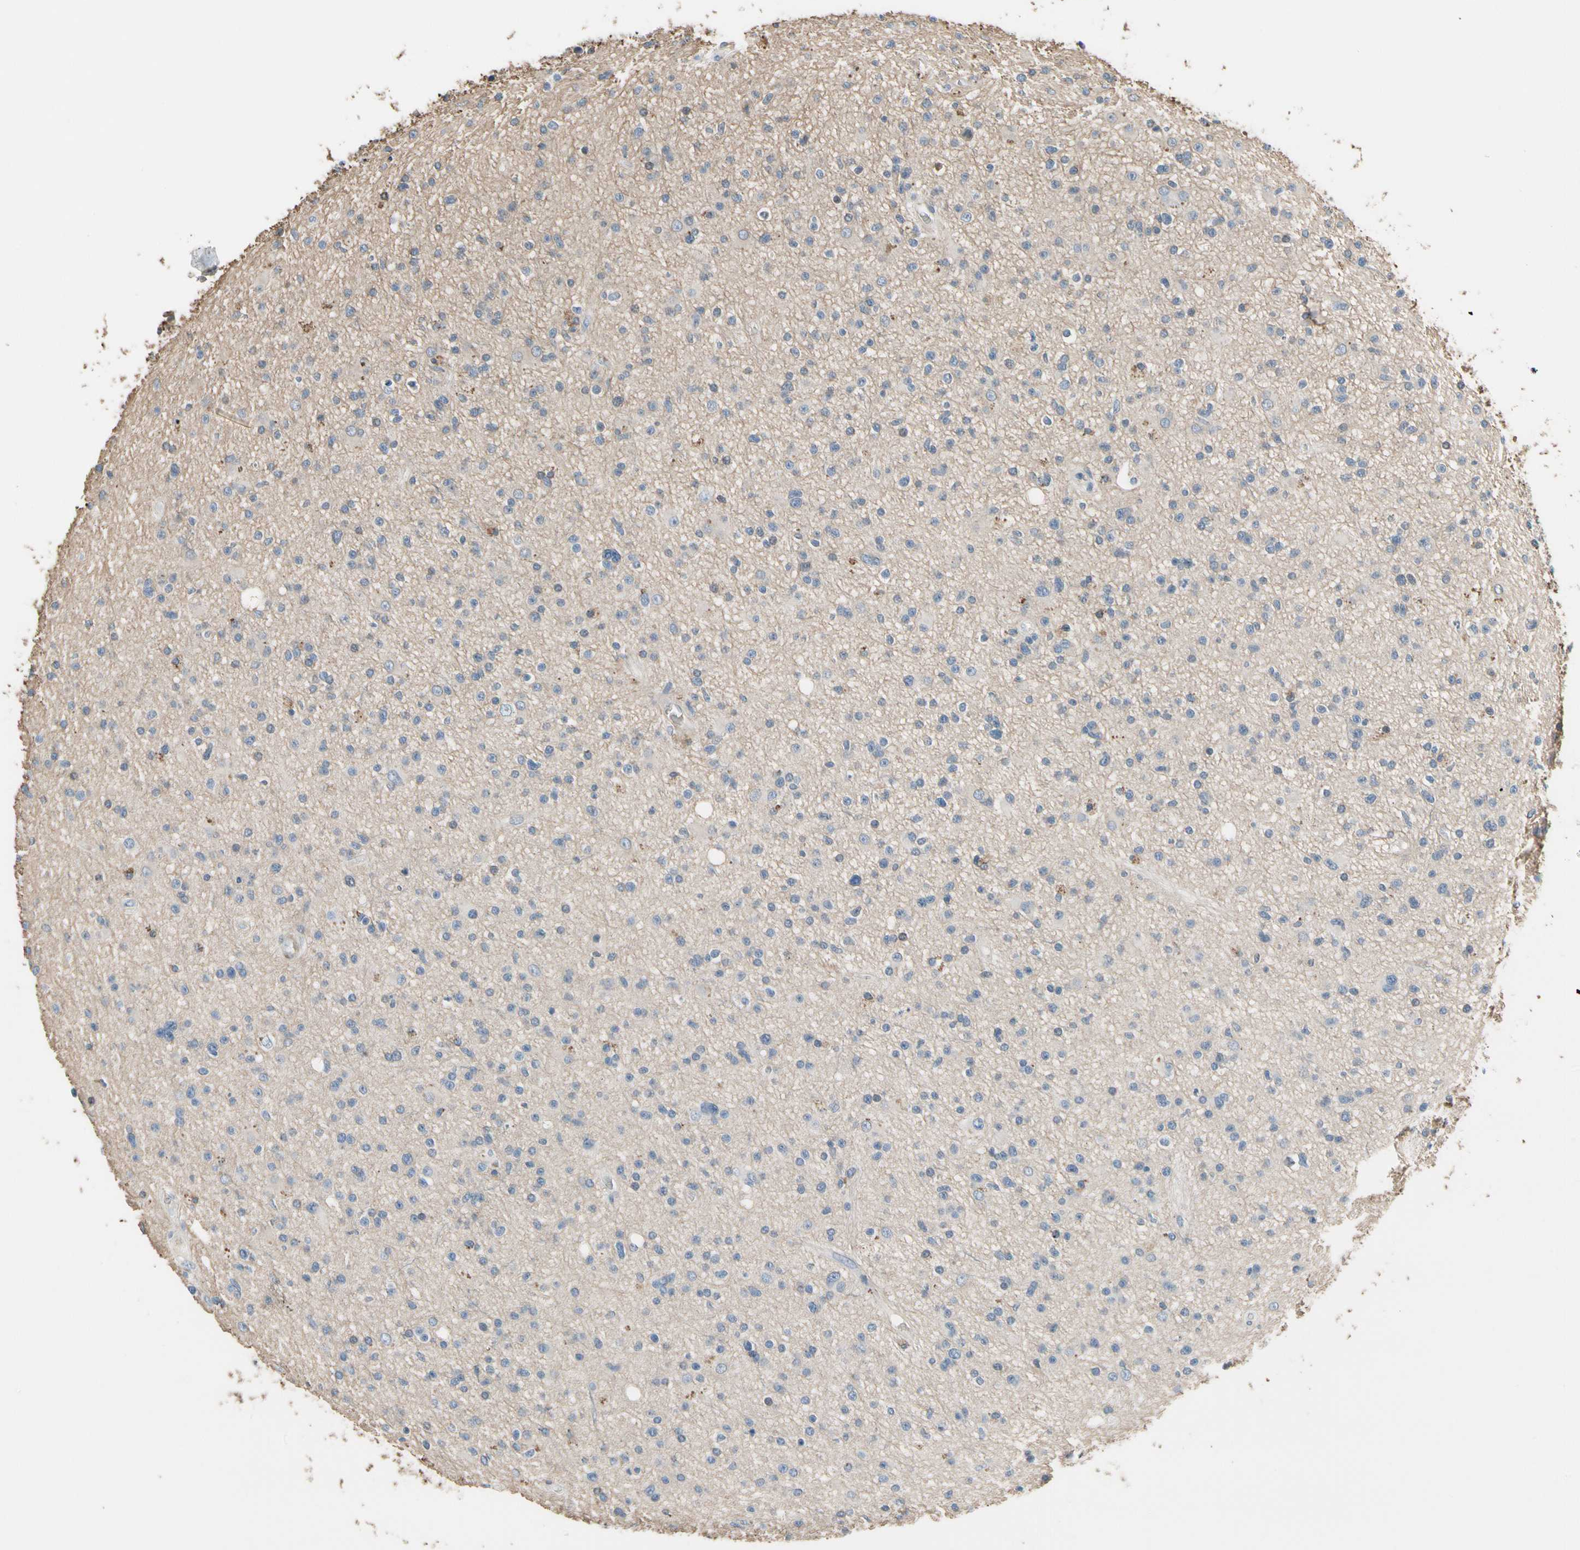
{"staining": {"intensity": "negative", "quantity": "none", "location": "none"}, "tissue": "glioma", "cell_type": "Tumor cells", "image_type": "cancer", "snomed": [{"axis": "morphology", "description": "Glioma, malignant, High grade"}, {"axis": "topography", "description": "Brain"}], "caption": "This is a image of immunohistochemistry (IHC) staining of glioma, which shows no expression in tumor cells. (DAB IHC, high magnification).", "gene": "PIGR", "patient": {"sex": "male", "age": 33}}